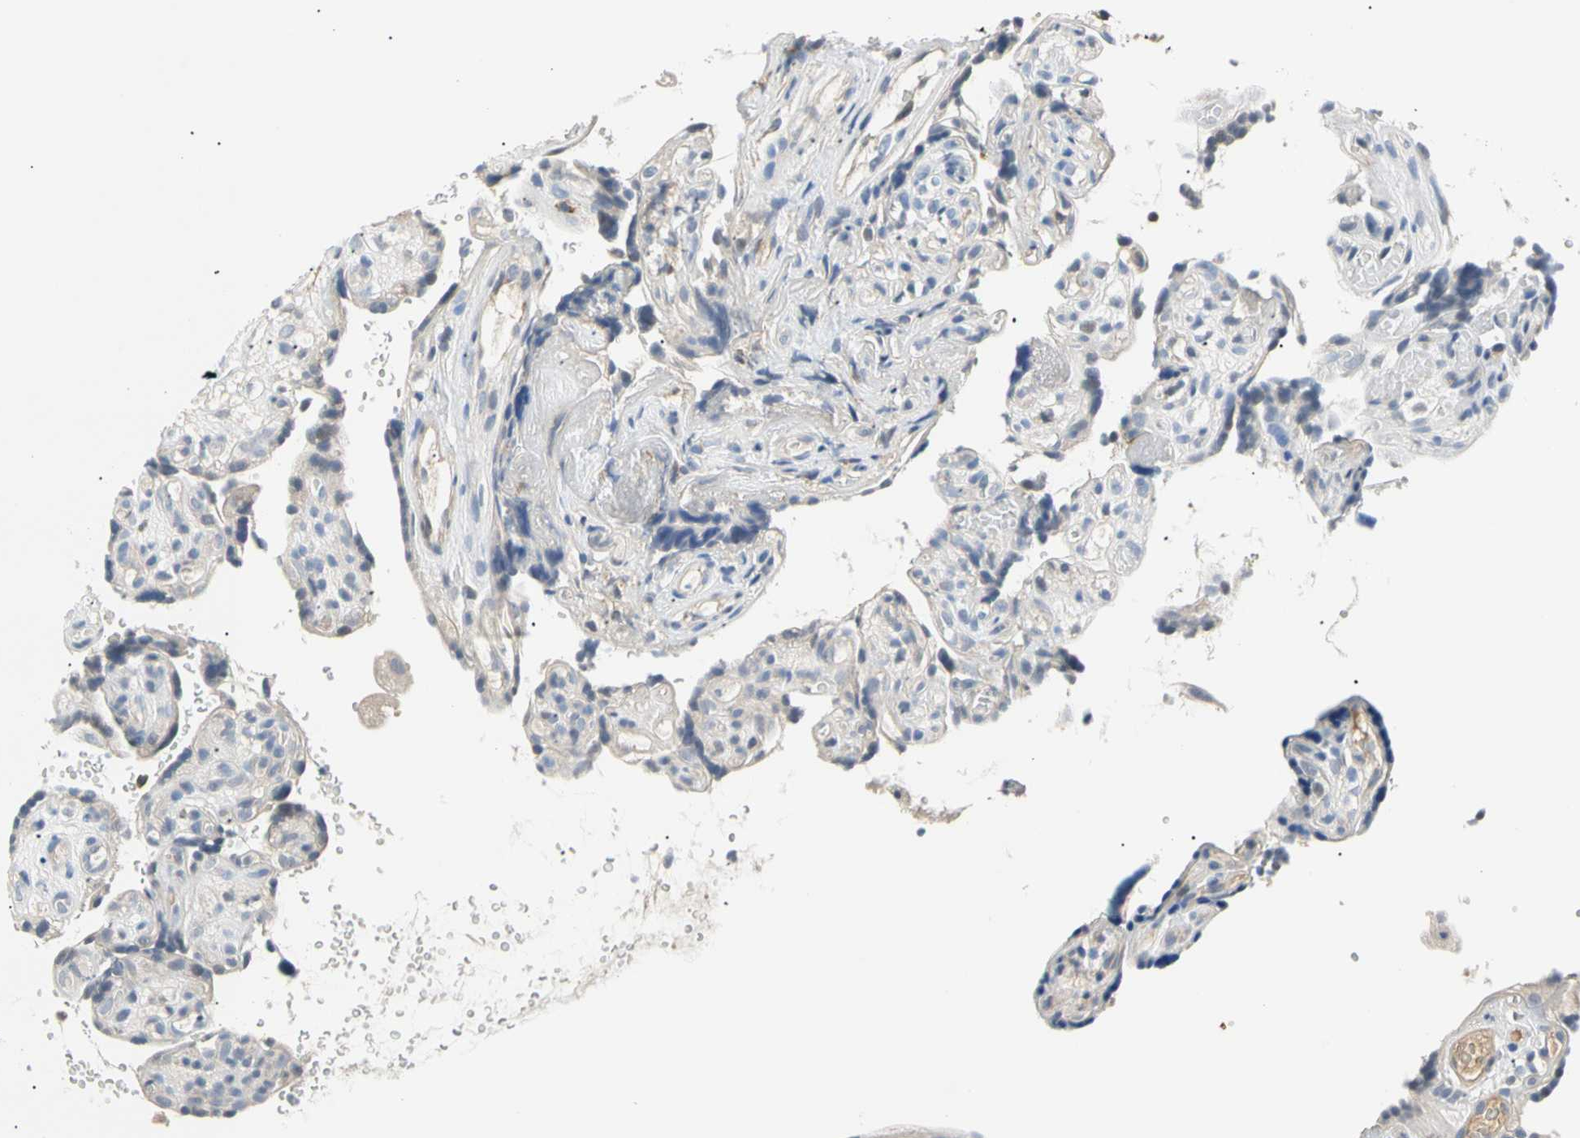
{"staining": {"intensity": "weak", "quantity": "<25%", "location": "cytoplasmic/membranous"}, "tissue": "placenta", "cell_type": "Decidual cells", "image_type": "normal", "snomed": [{"axis": "morphology", "description": "Normal tissue, NOS"}, {"axis": "topography", "description": "Placenta"}], "caption": "This is a photomicrograph of immunohistochemistry staining of benign placenta, which shows no expression in decidual cells. (DAB IHC visualized using brightfield microscopy, high magnification).", "gene": "TNFRSF18", "patient": {"sex": "female", "age": 30}}